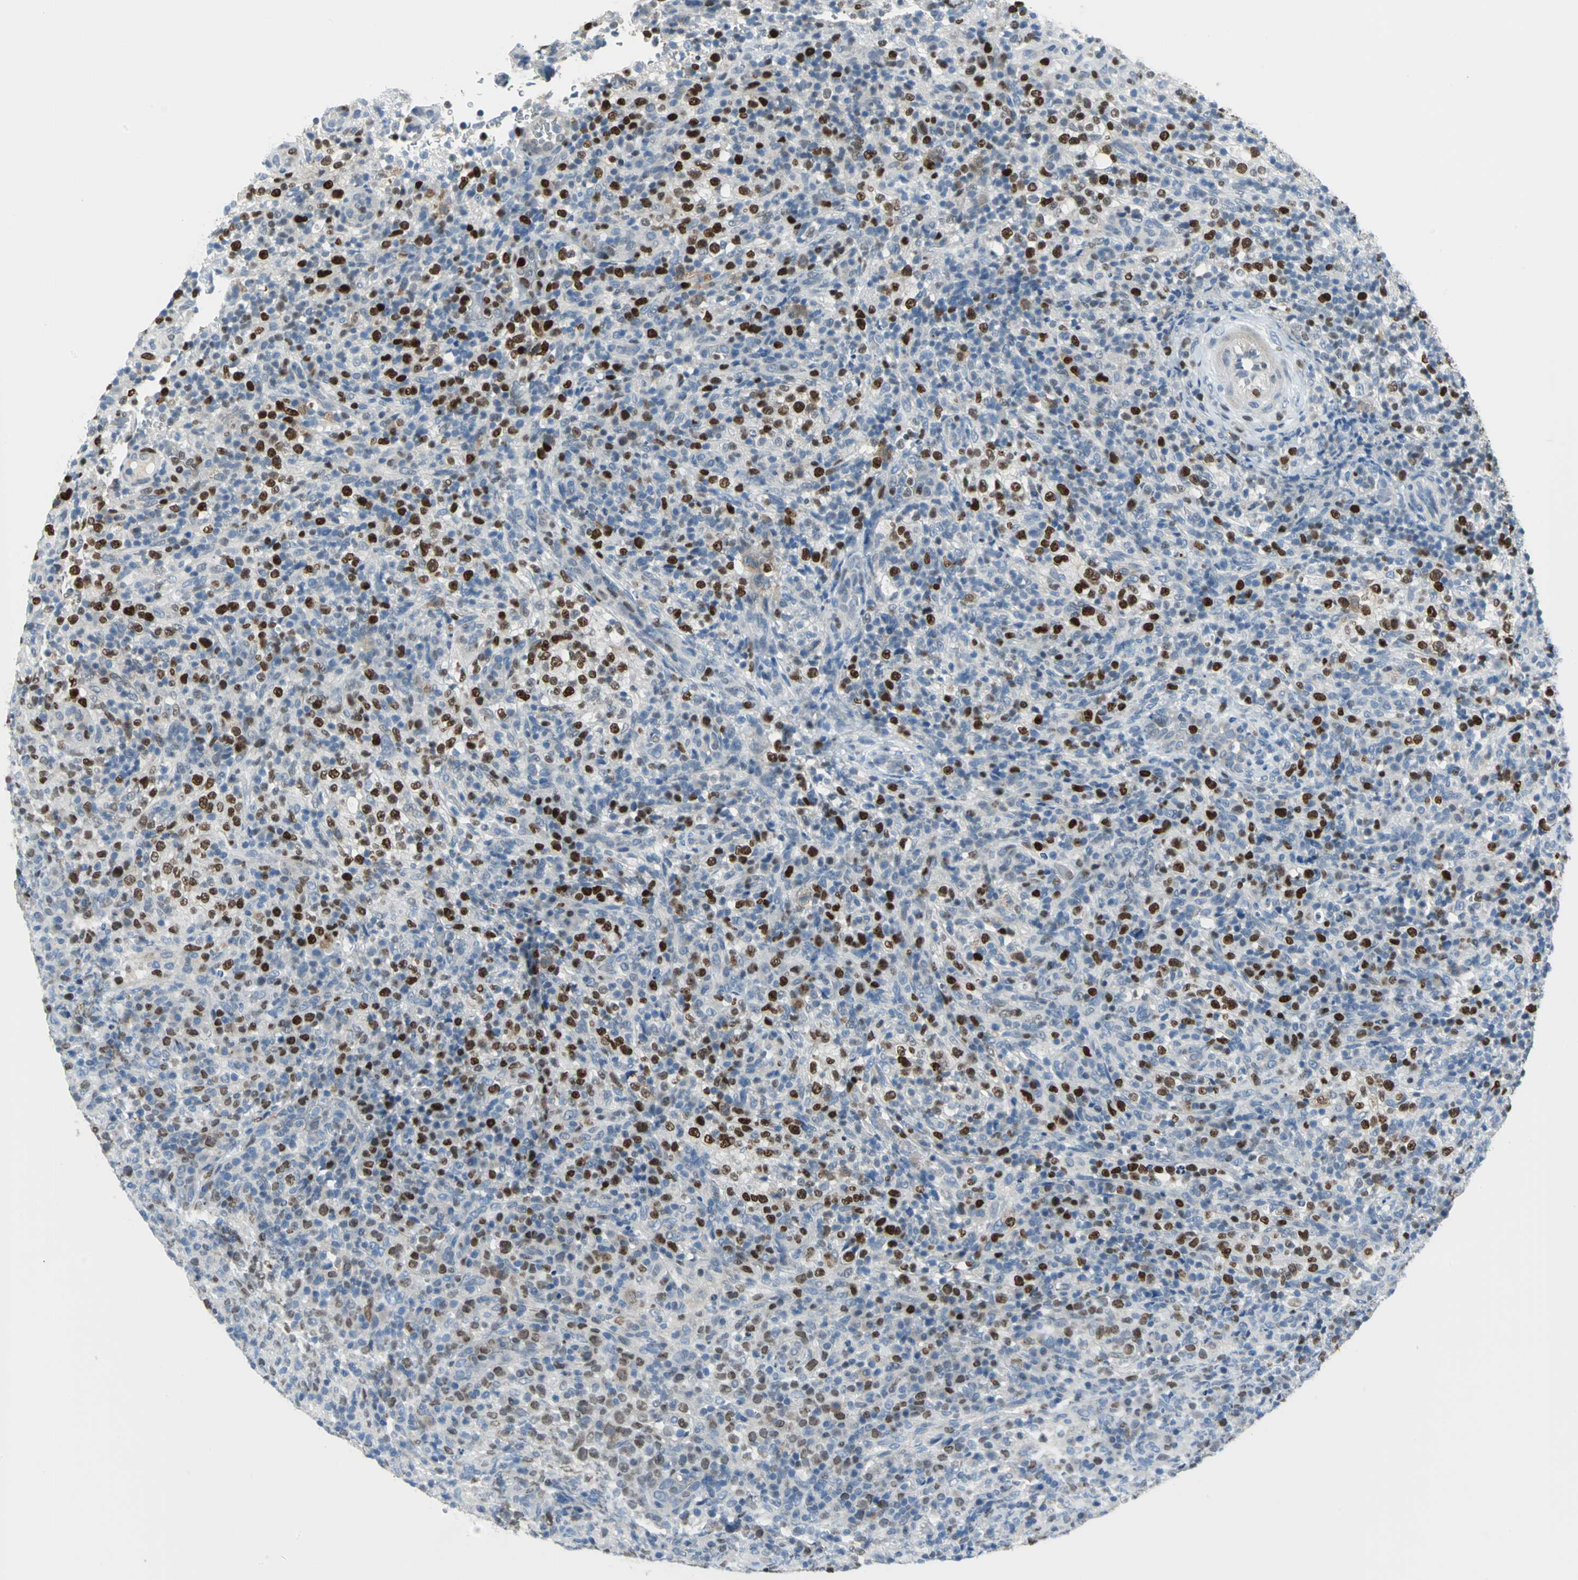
{"staining": {"intensity": "strong", "quantity": "25%-75%", "location": "nuclear"}, "tissue": "lymphoma", "cell_type": "Tumor cells", "image_type": "cancer", "snomed": [{"axis": "morphology", "description": "Malignant lymphoma, non-Hodgkin's type, High grade"}, {"axis": "topography", "description": "Lymph node"}], "caption": "This histopathology image reveals IHC staining of human malignant lymphoma, non-Hodgkin's type (high-grade), with high strong nuclear positivity in approximately 25%-75% of tumor cells.", "gene": "MCM3", "patient": {"sex": "female", "age": 76}}